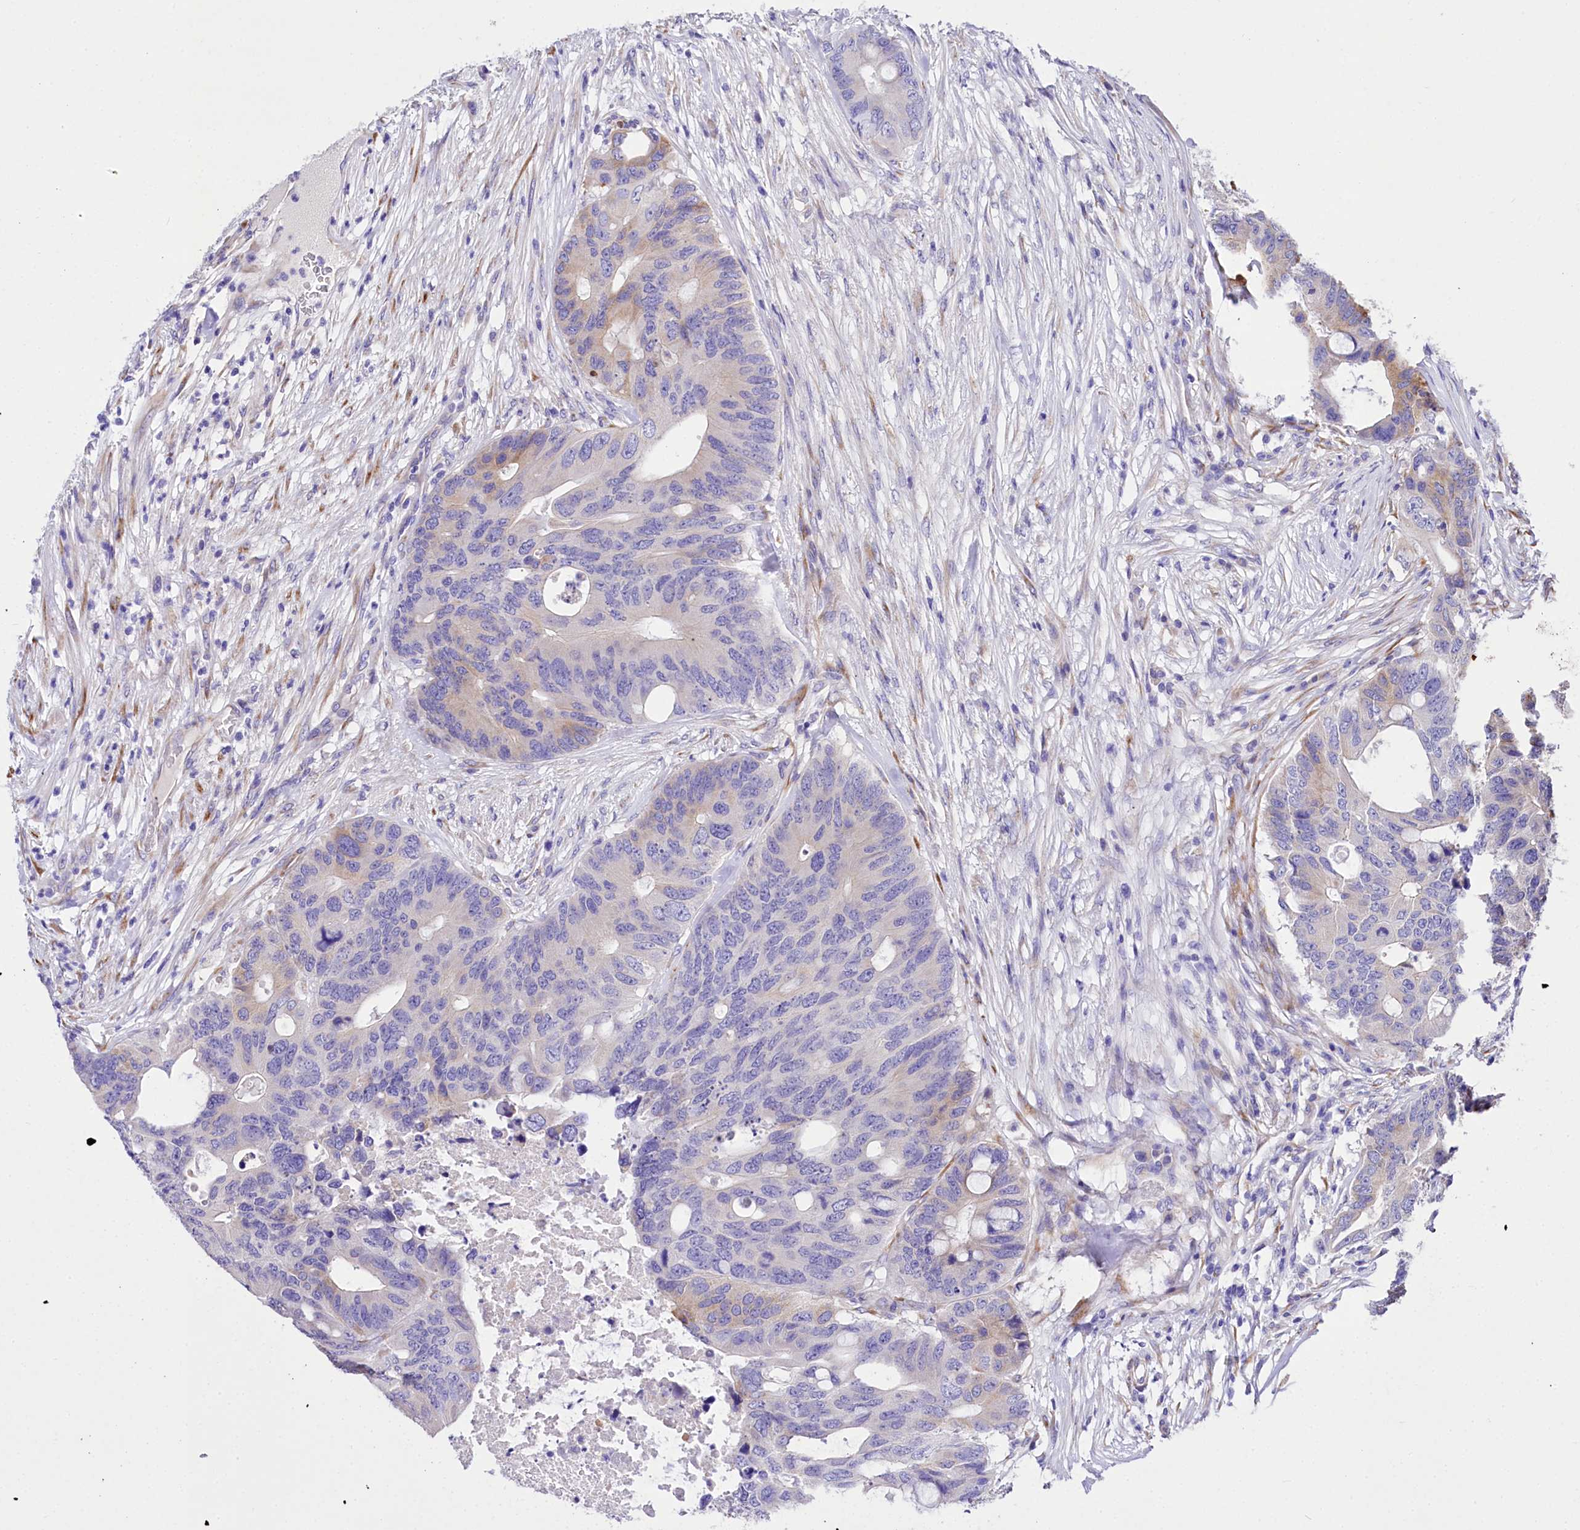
{"staining": {"intensity": "weak", "quantity": "<25%", "location": "cytoplasmic/membranous"}, "tissue": "colorectal cancer", "cell_type": "Tumor cells", "image_type": "cancer", "snomed": [{"axis": "morphology", "description": "Adenocarcinoma, NOS"}, {"axis": "topography", "description": "Colon"}], "caption": "Immunohistochemical staining of human adenocarcinoma (colorectal) demonstrates no significant staining in tumor cells.", "gene": "A2ML1", "patient": {"sex": "male", "age": 71}}